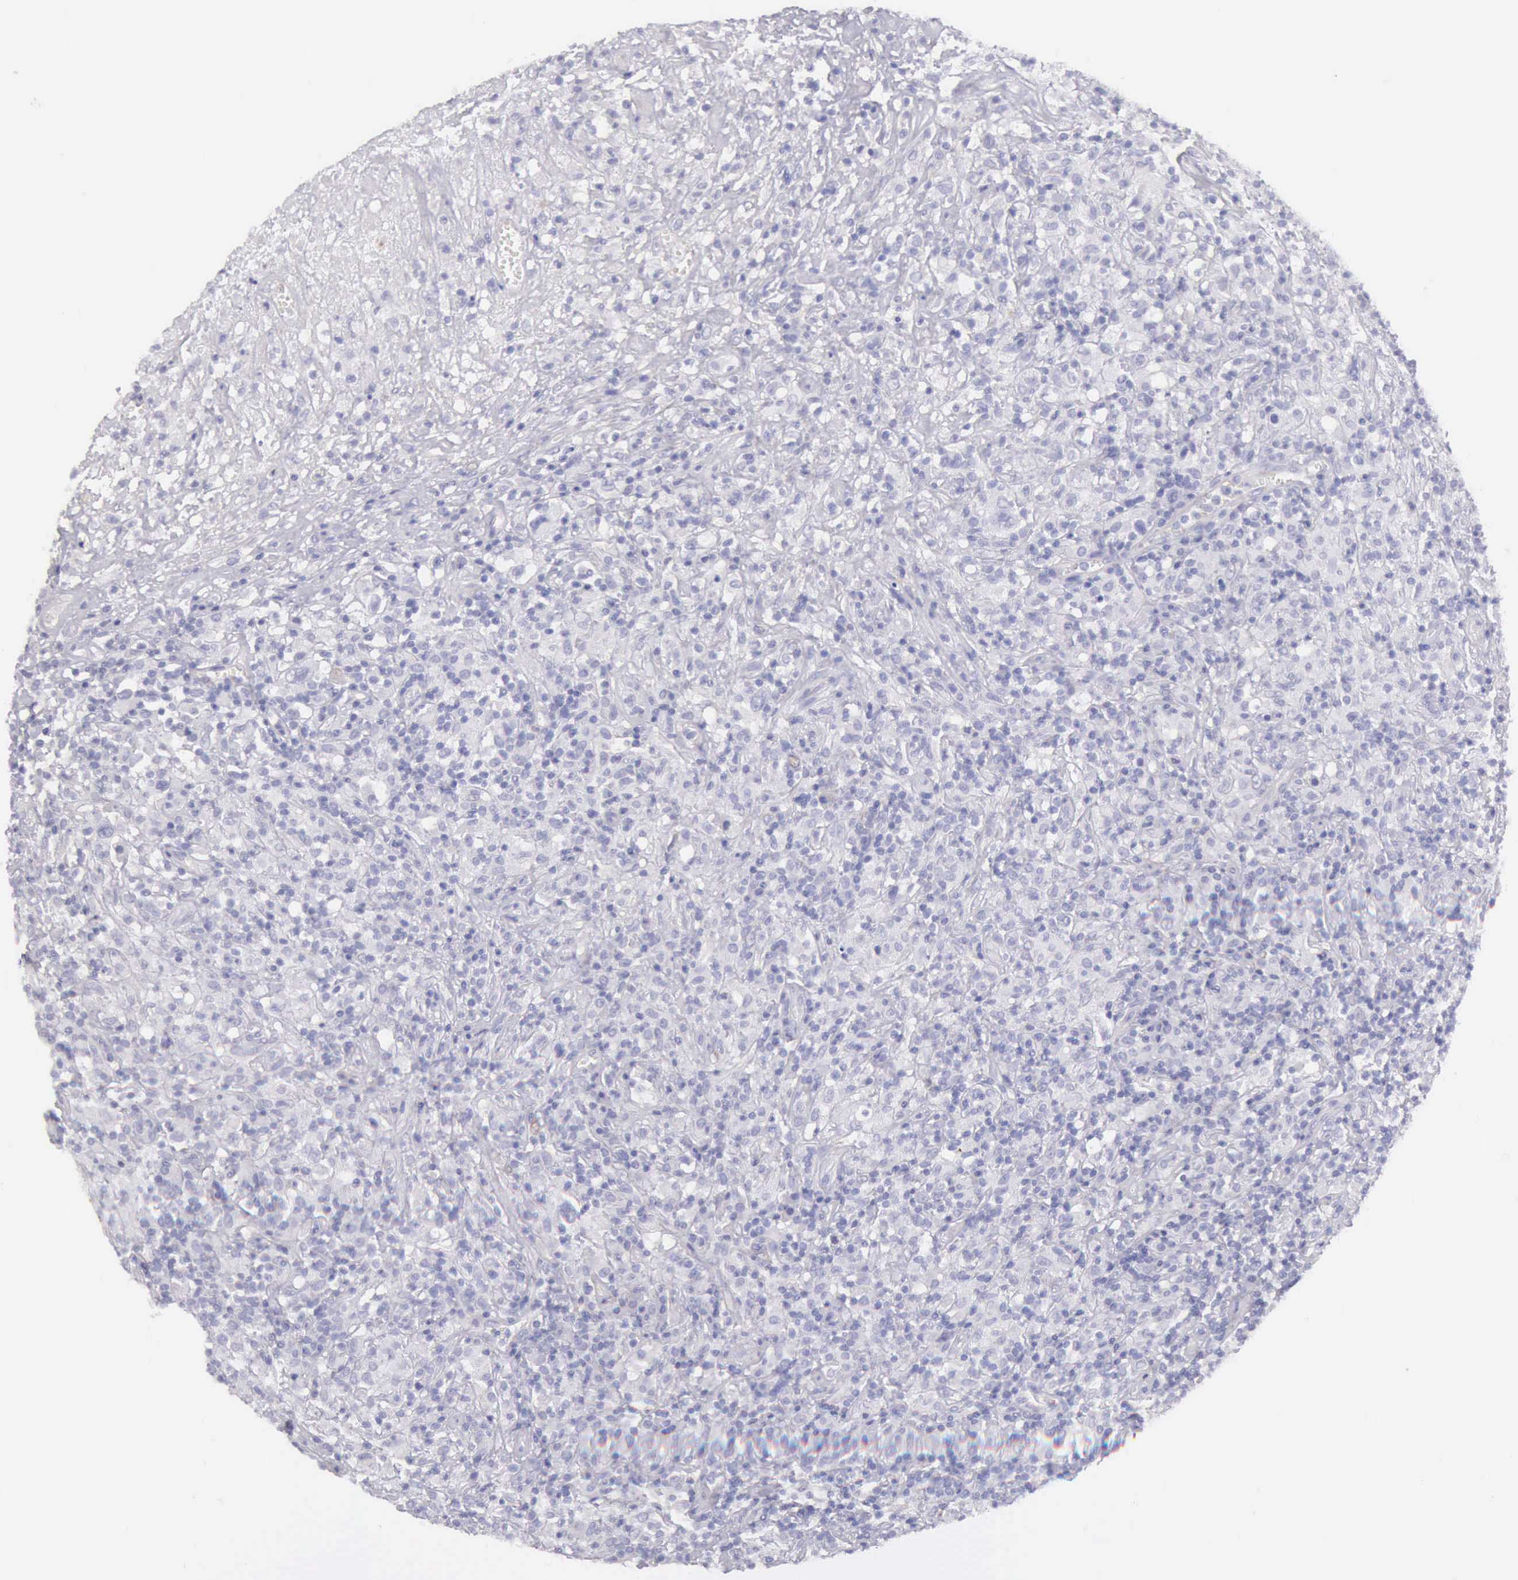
{"staining": {"intensity": "negative", "quantity": "none", "location": "none"}, "tissue": "lymphoma", "cell_type": "Tumor cells", "image_type": "cancer", "snomed": [{"axis": "morphology", "description": "Hodgkin's disease, NOS"}, {"axis": "topography", "description": "Lymph node"}], "caption": "Immunohistochemistry micrograph of neoplastic tissue: human lymphoma stained with DAB displays no significant protein staining in tumor cells.", "gene": "AOC3", "patient": {"sex": "male", "age": 46}}